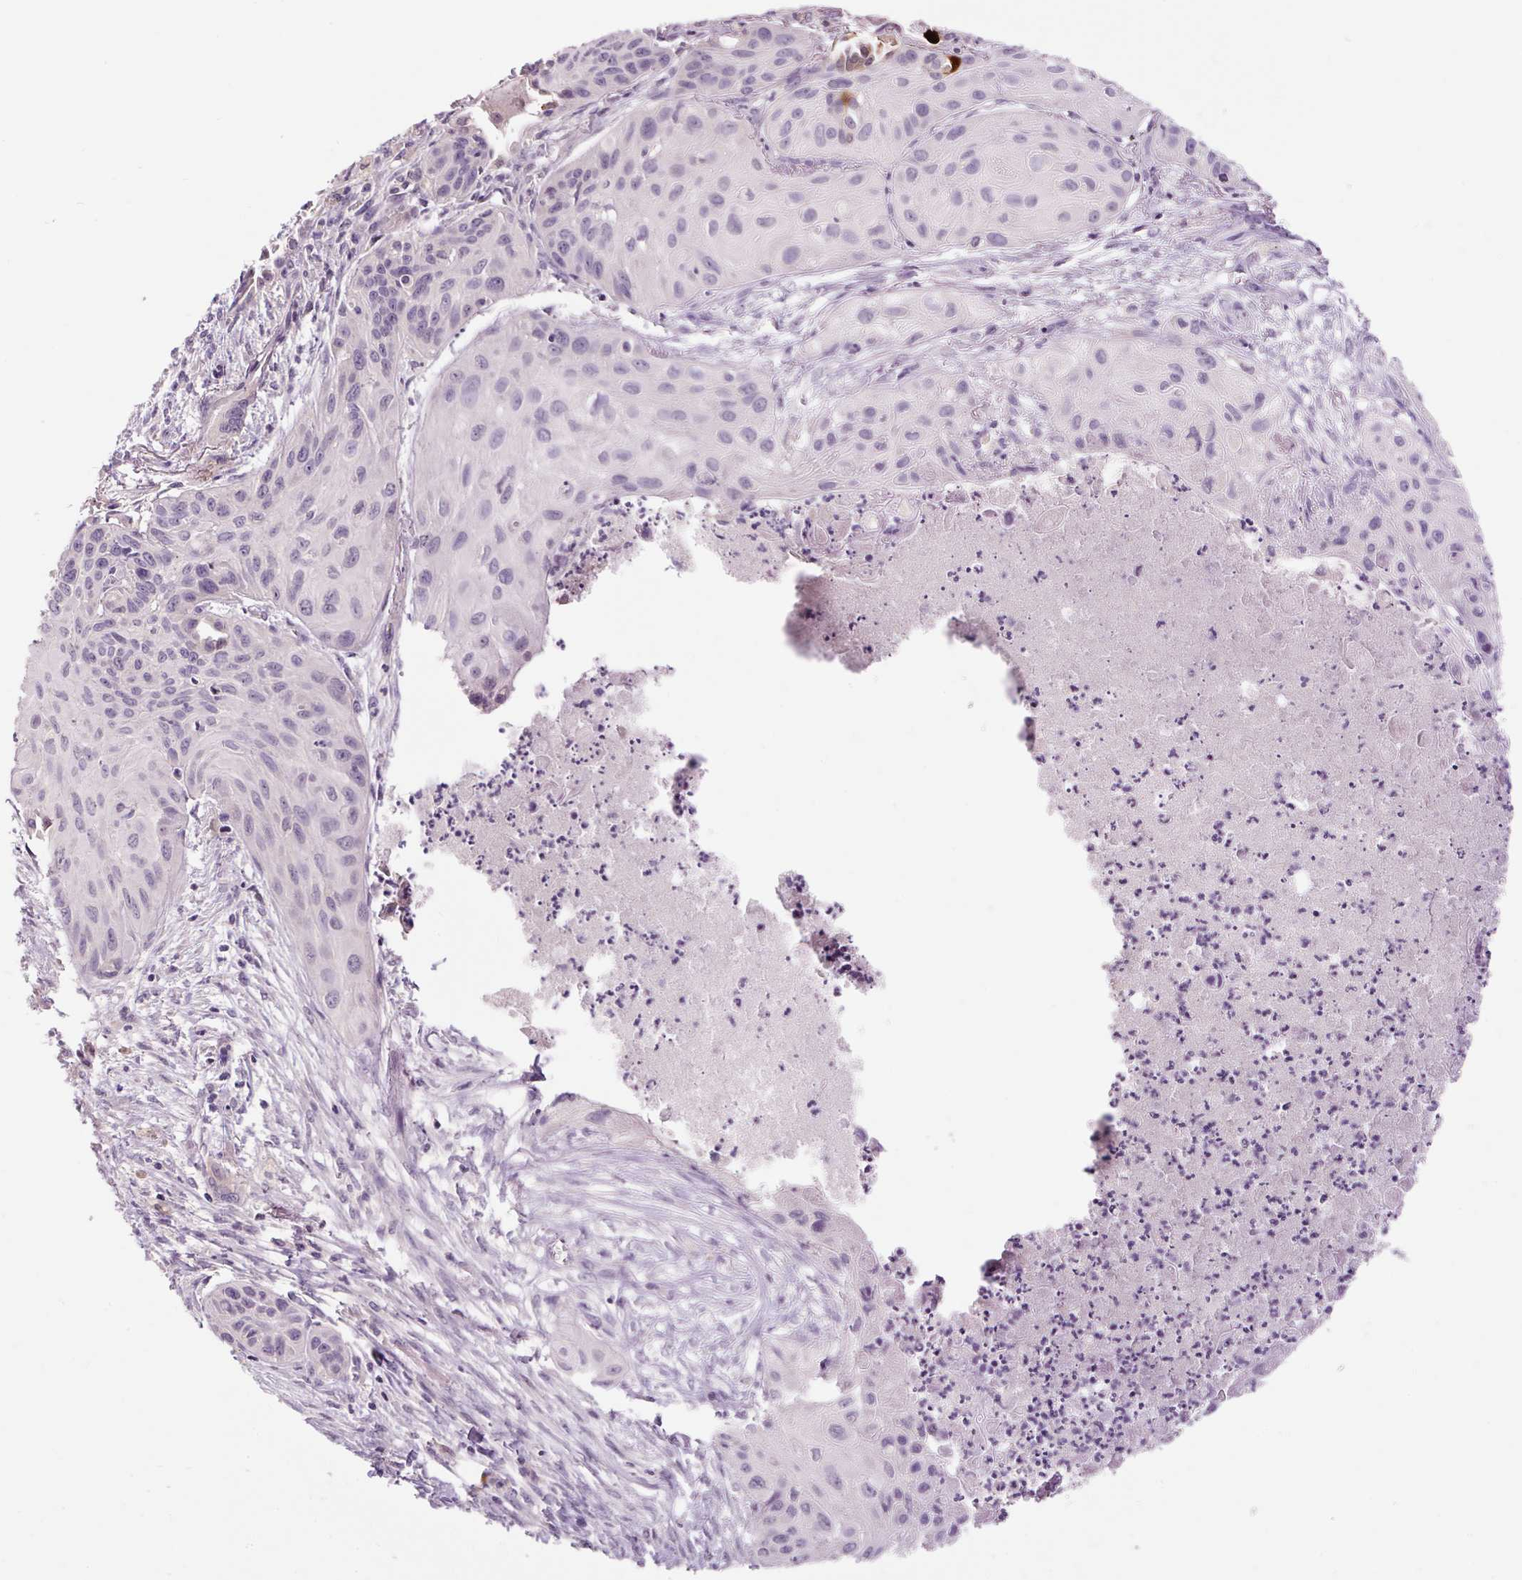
{"staining": {"intensity": "negative", "quantity": "none", "location": "none"}, "tissue": "lung cancer", "cell_type": "Tumor cells", "image_type": "cancer", "snomed": [{"axis": "morphology", "description": "Squamous cell carcinoma, NOS"}, {"axis": "topography", "description": "Lung"}], "caption": "Protein analysis of squamous cell carcinoma (lung) exhibits no significant staining in tumor cells.", "gene": "FABP7", "patient": {"sex": "male", "age": 71}}